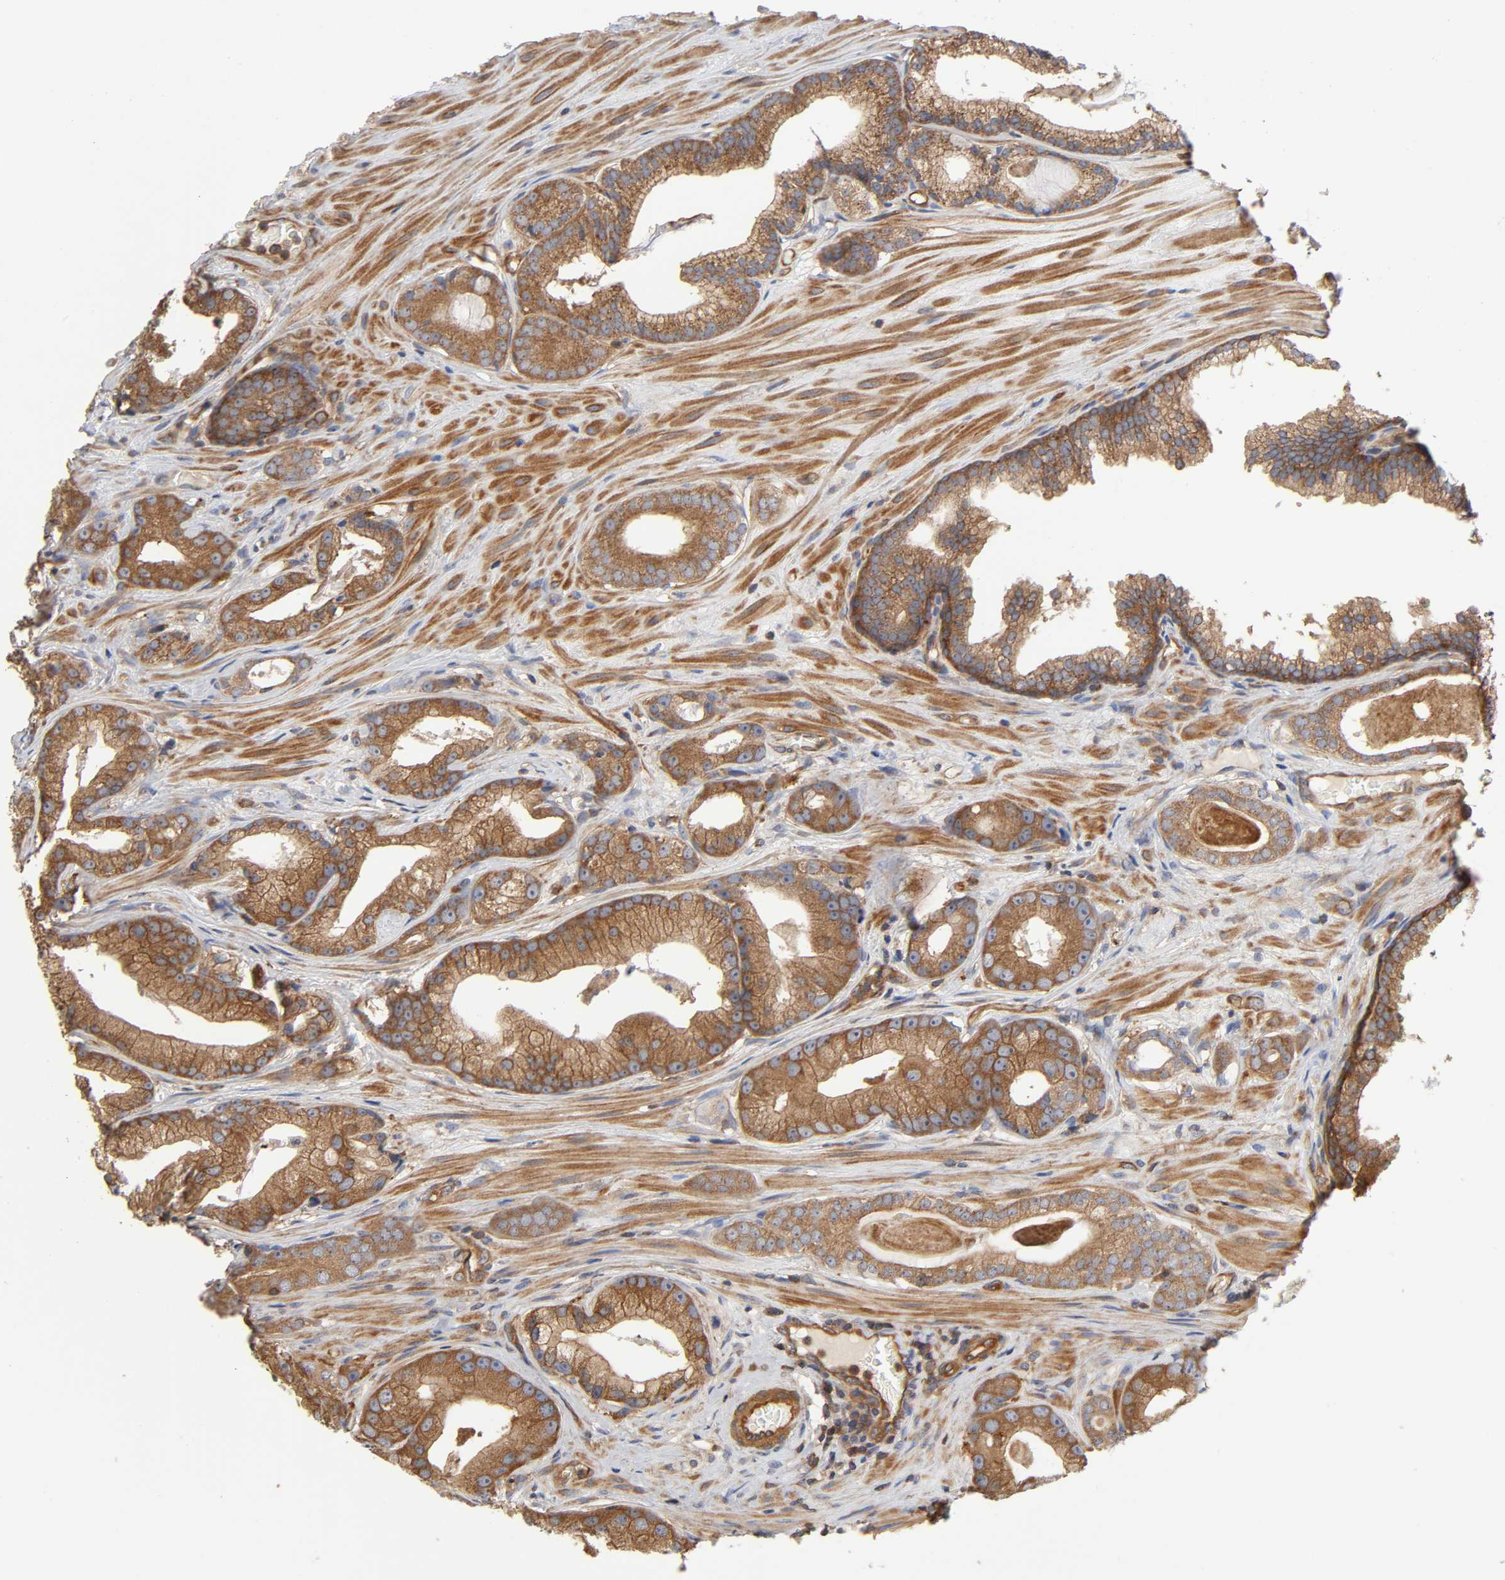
{"staining": {"intensity": "moderate", "quantity": "25%-75%", "location": "cytoplasmic/membranous"}, "tissue": "prostate cancer", "cell_type": "Tumor cells", "image_type": "cancer", "snomed": [{"axis": "morphology", "description": "Adenocarcinoma, Low grade"}, {"axis": "topography", "description": "Prostate"}], "caption": "Immunohistochemistry (IHC) (DAB (3,3'-diaminobenzidine)) staining of prostate cancer (adenocarcinoma (low-grade)) demonstrates moderate cytoplasmic/membranous protein expression in approximately 25%-75% of tumor cells.", "gene": "LAMTOR2", "patient": {"sex": "male", "age": 59}}